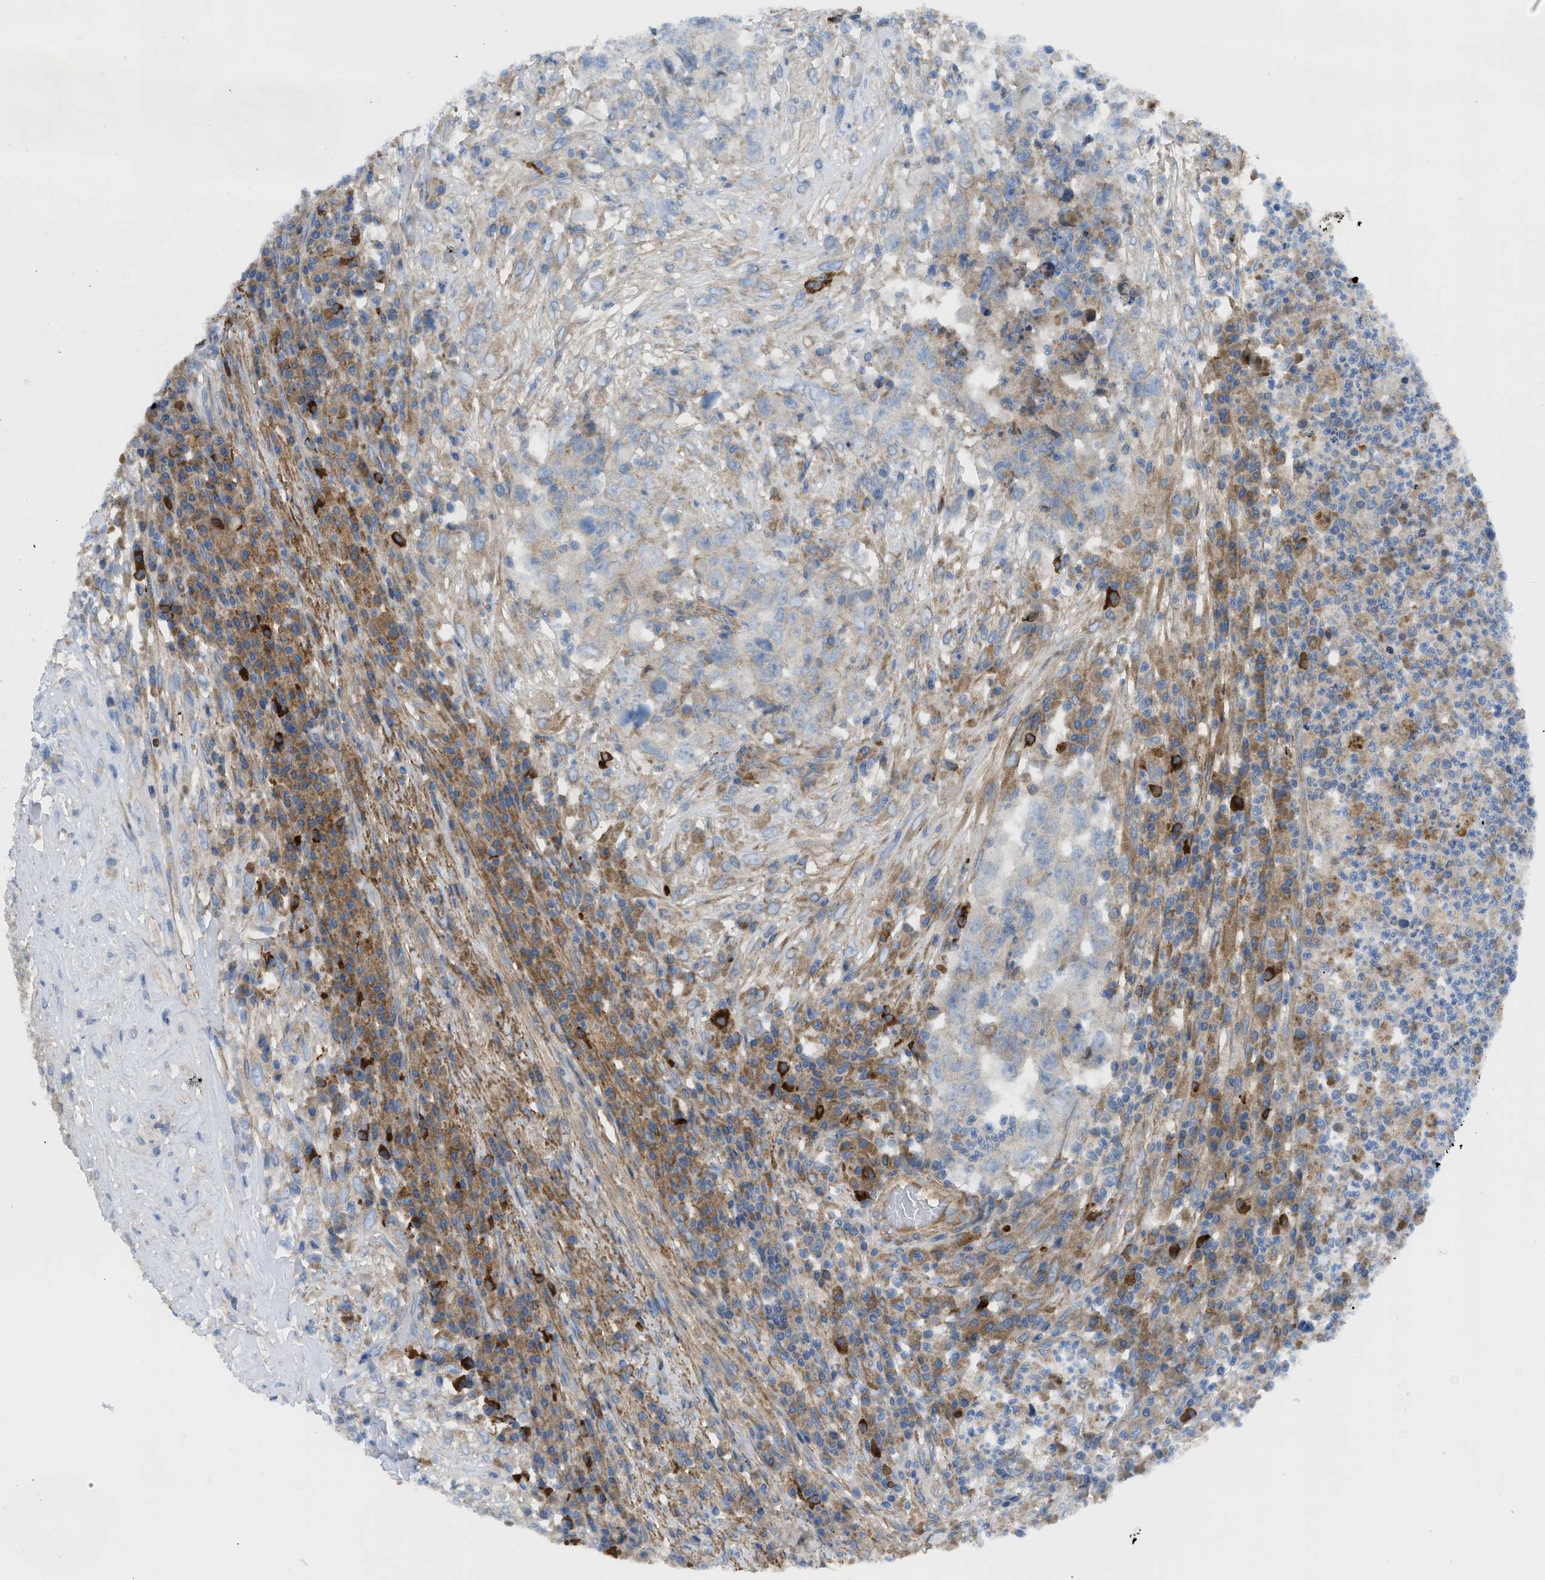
{"staining": {"intensity": "moderate", "quantity": "<25%", "location": "cytoplasmic/membranous"}, "tissue": "testis cancer", "cell_type": "Tumor cells", "image_type": "cancer", "snomed": [{"axis": "morphology", "description": "Necrosis, NOS"}, {"axis": "morphology", "description": "Carcinoma, Embryonal, NOS"}, {"axis": "topography", "description": "Testis"}], "caption": "Testis cancer (embryonal carcinoma) stained for a protein (brown) reveals moderate cytoplasmic/membranous positive expression in about <25% of tumor cells.", "gene": "BMPR1A", "patient": {"sex": "male", "age": 19}}